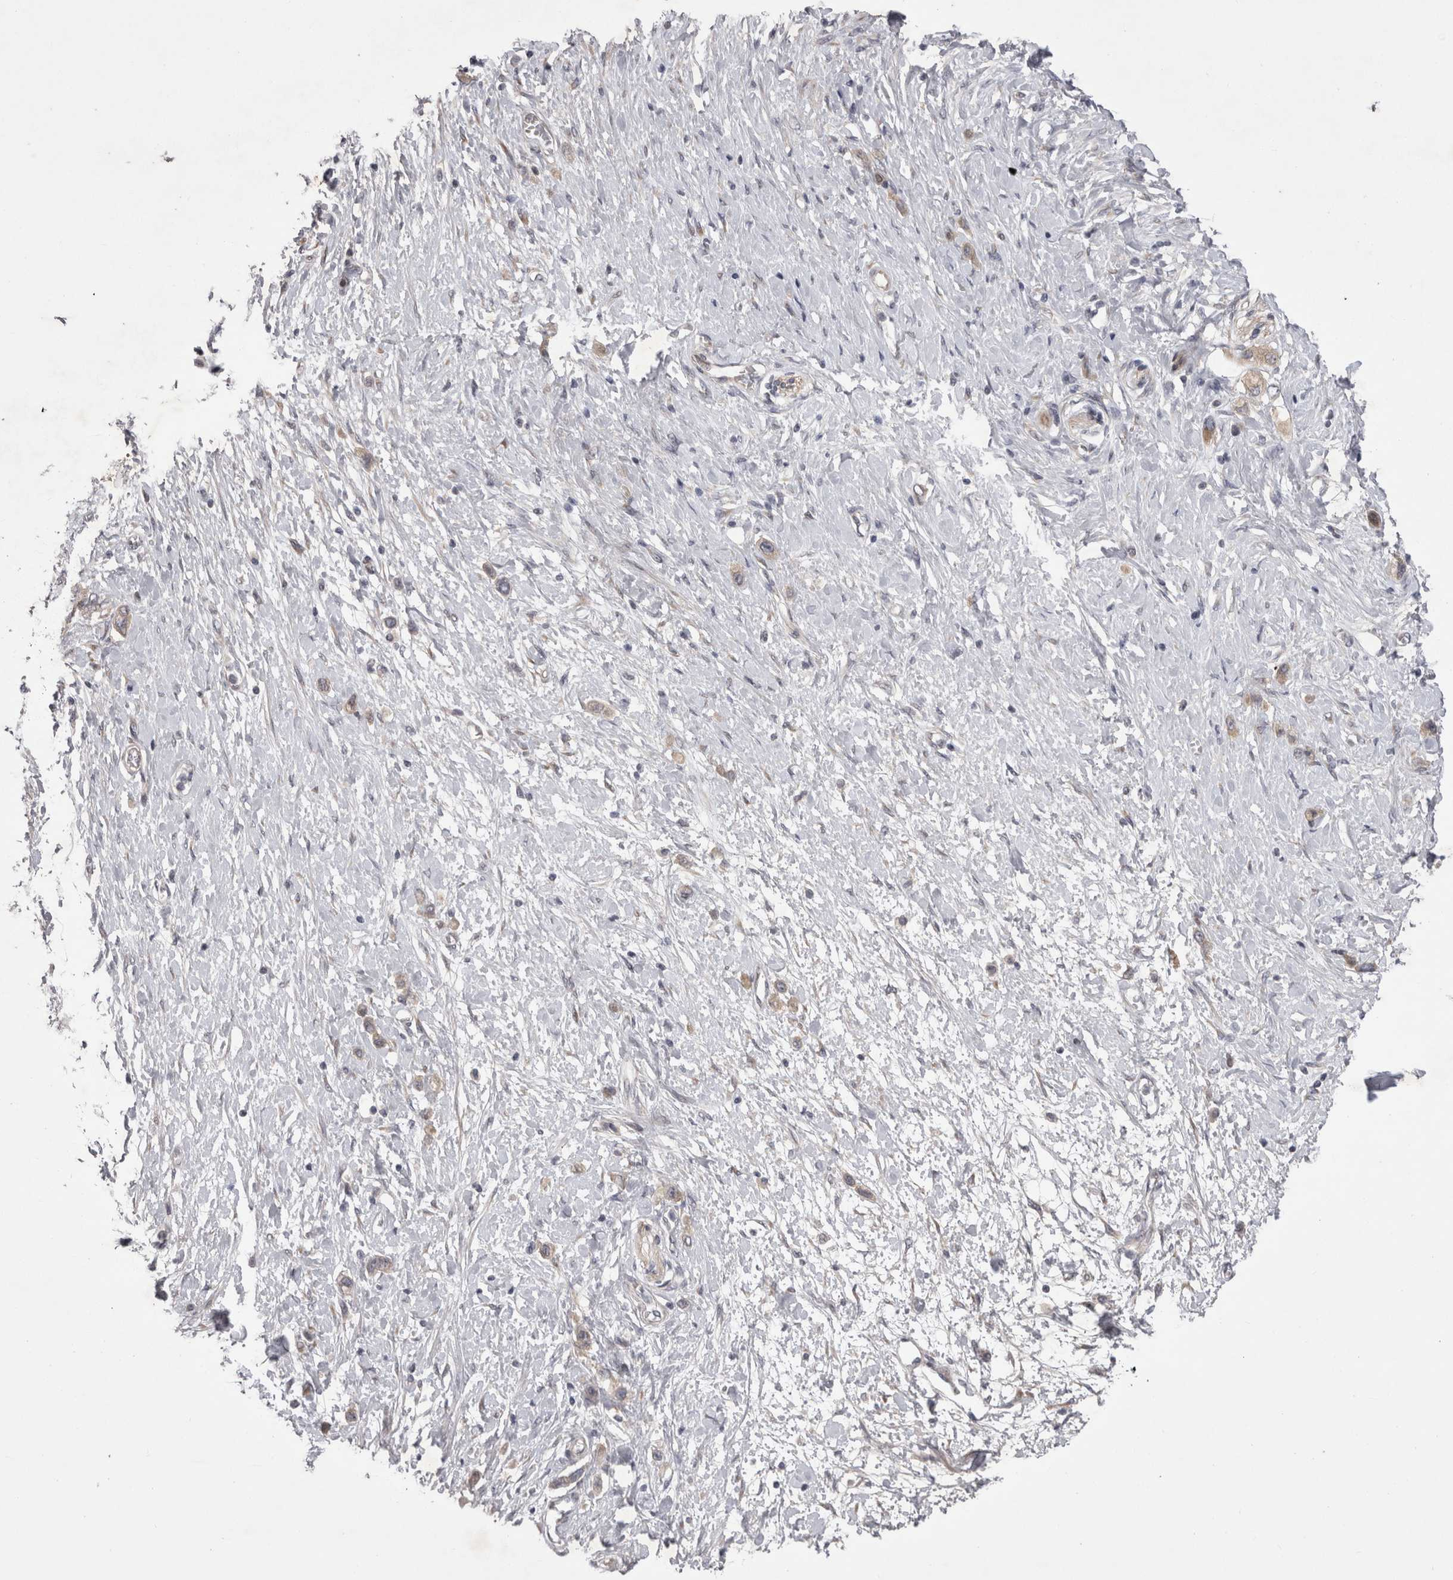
{"staining": {"intensity": "weak", "quantity": "<25%", "location": "cytoplasmic/membranous"}, "tissue": "stomach cancer", "cell_type": "Tumor cells", "image_type": "cancer", "snomed": [{"axis": "morphology", "description": "Adenocarcinoma, NOS"}, {"axis": "topography", "description": "Stomach"}], "caption": "Immunohistochemical staining of human stomach cancer (adenocarcinoma) shows no significant expression in tumor cells.", "gene": "NENF", "patient": {"sex": "female", "age": 65}}